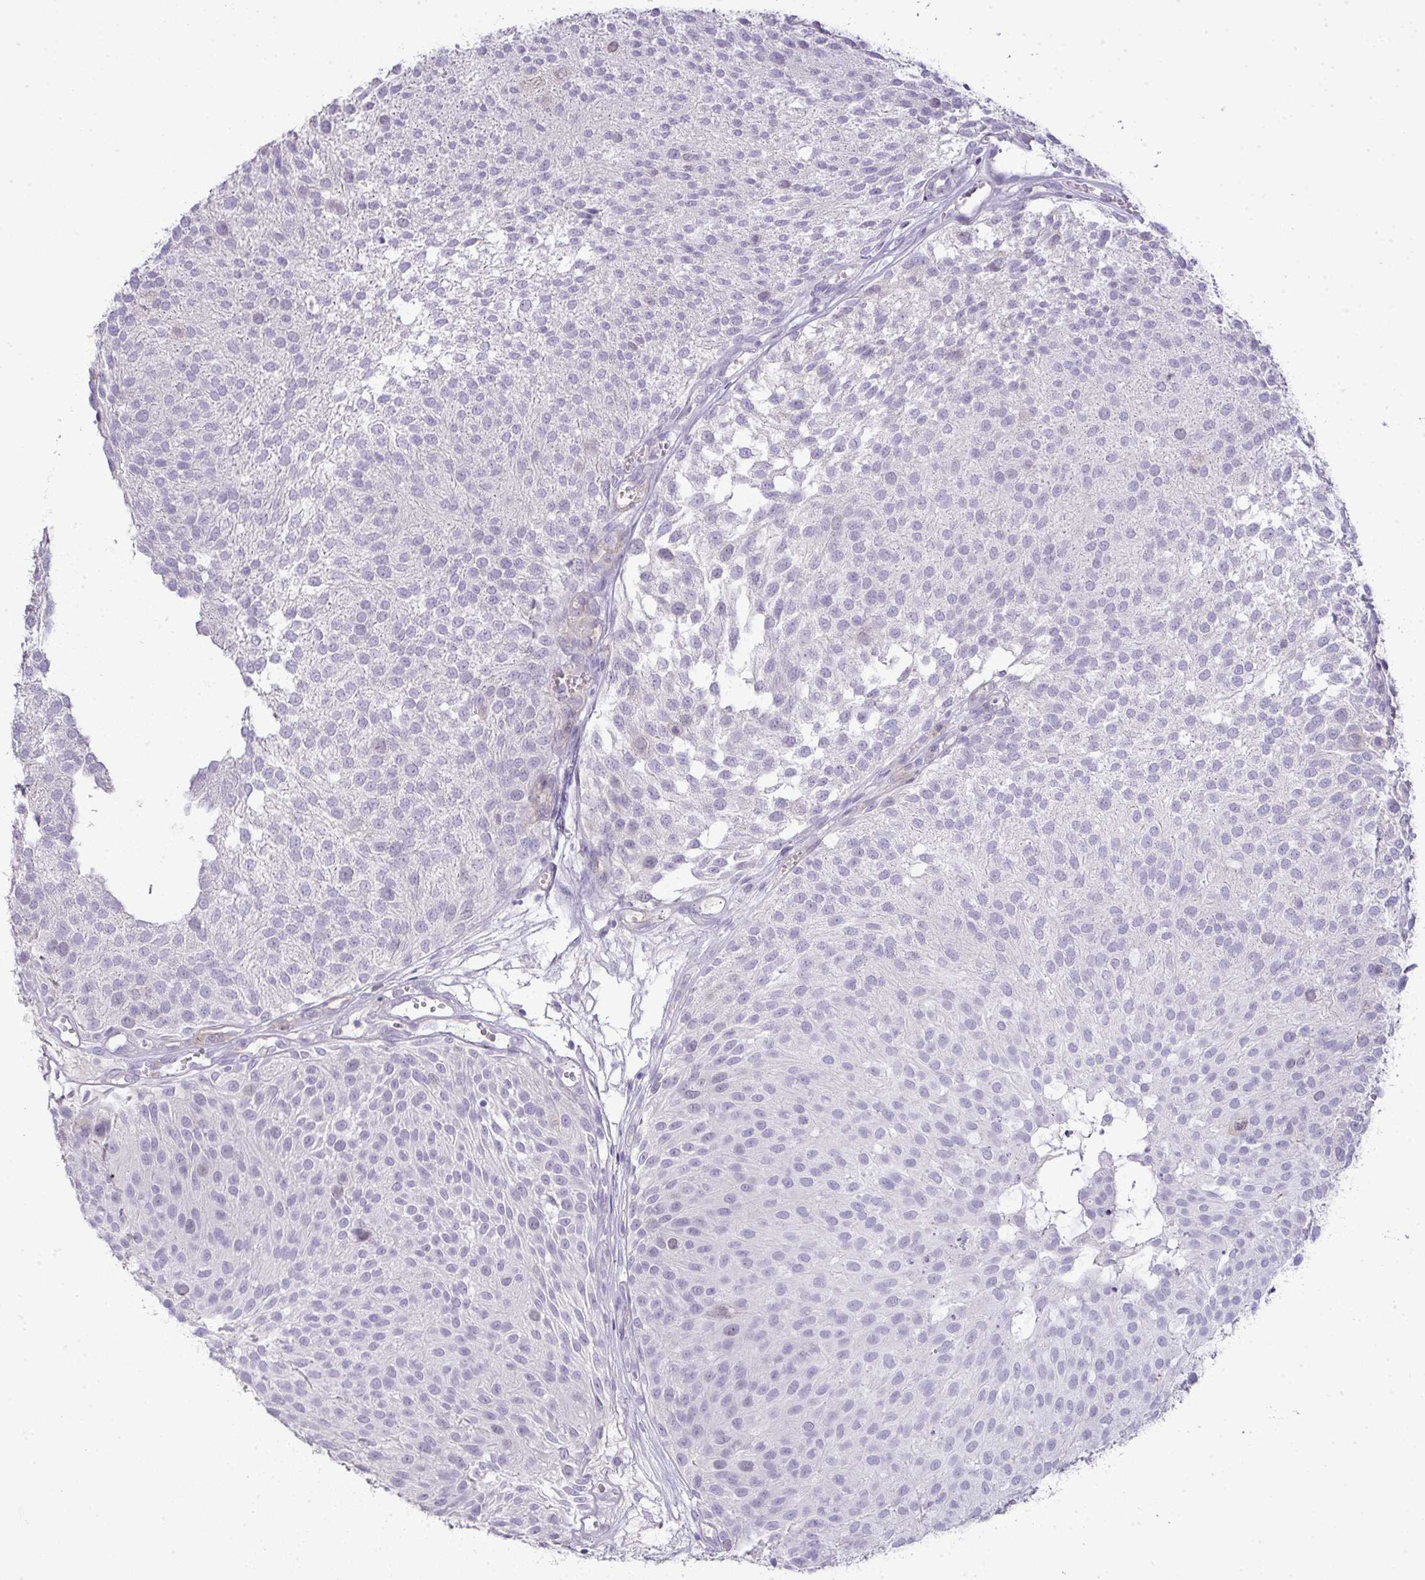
{"staining": {"intensity": "negative", "quantity": "none", "location": "none"}, "tissue": "urothelial cancer", "cell_type": "Tumor cells", "image_type": "cancer", "snomed": [{"axis": "morphology", "description": "Urothelial carcinoma, NOS"}, {"axis": "topography", "description": "Urinary bladder"}], "caption": "High power microscopy photomicrograph of an immunohistochemistry image of transitional cell carcinoma, revealing no significant expression in tumor cells.", "gene": "UBE2S", "patient": {"sex": "male", "age": 84}}